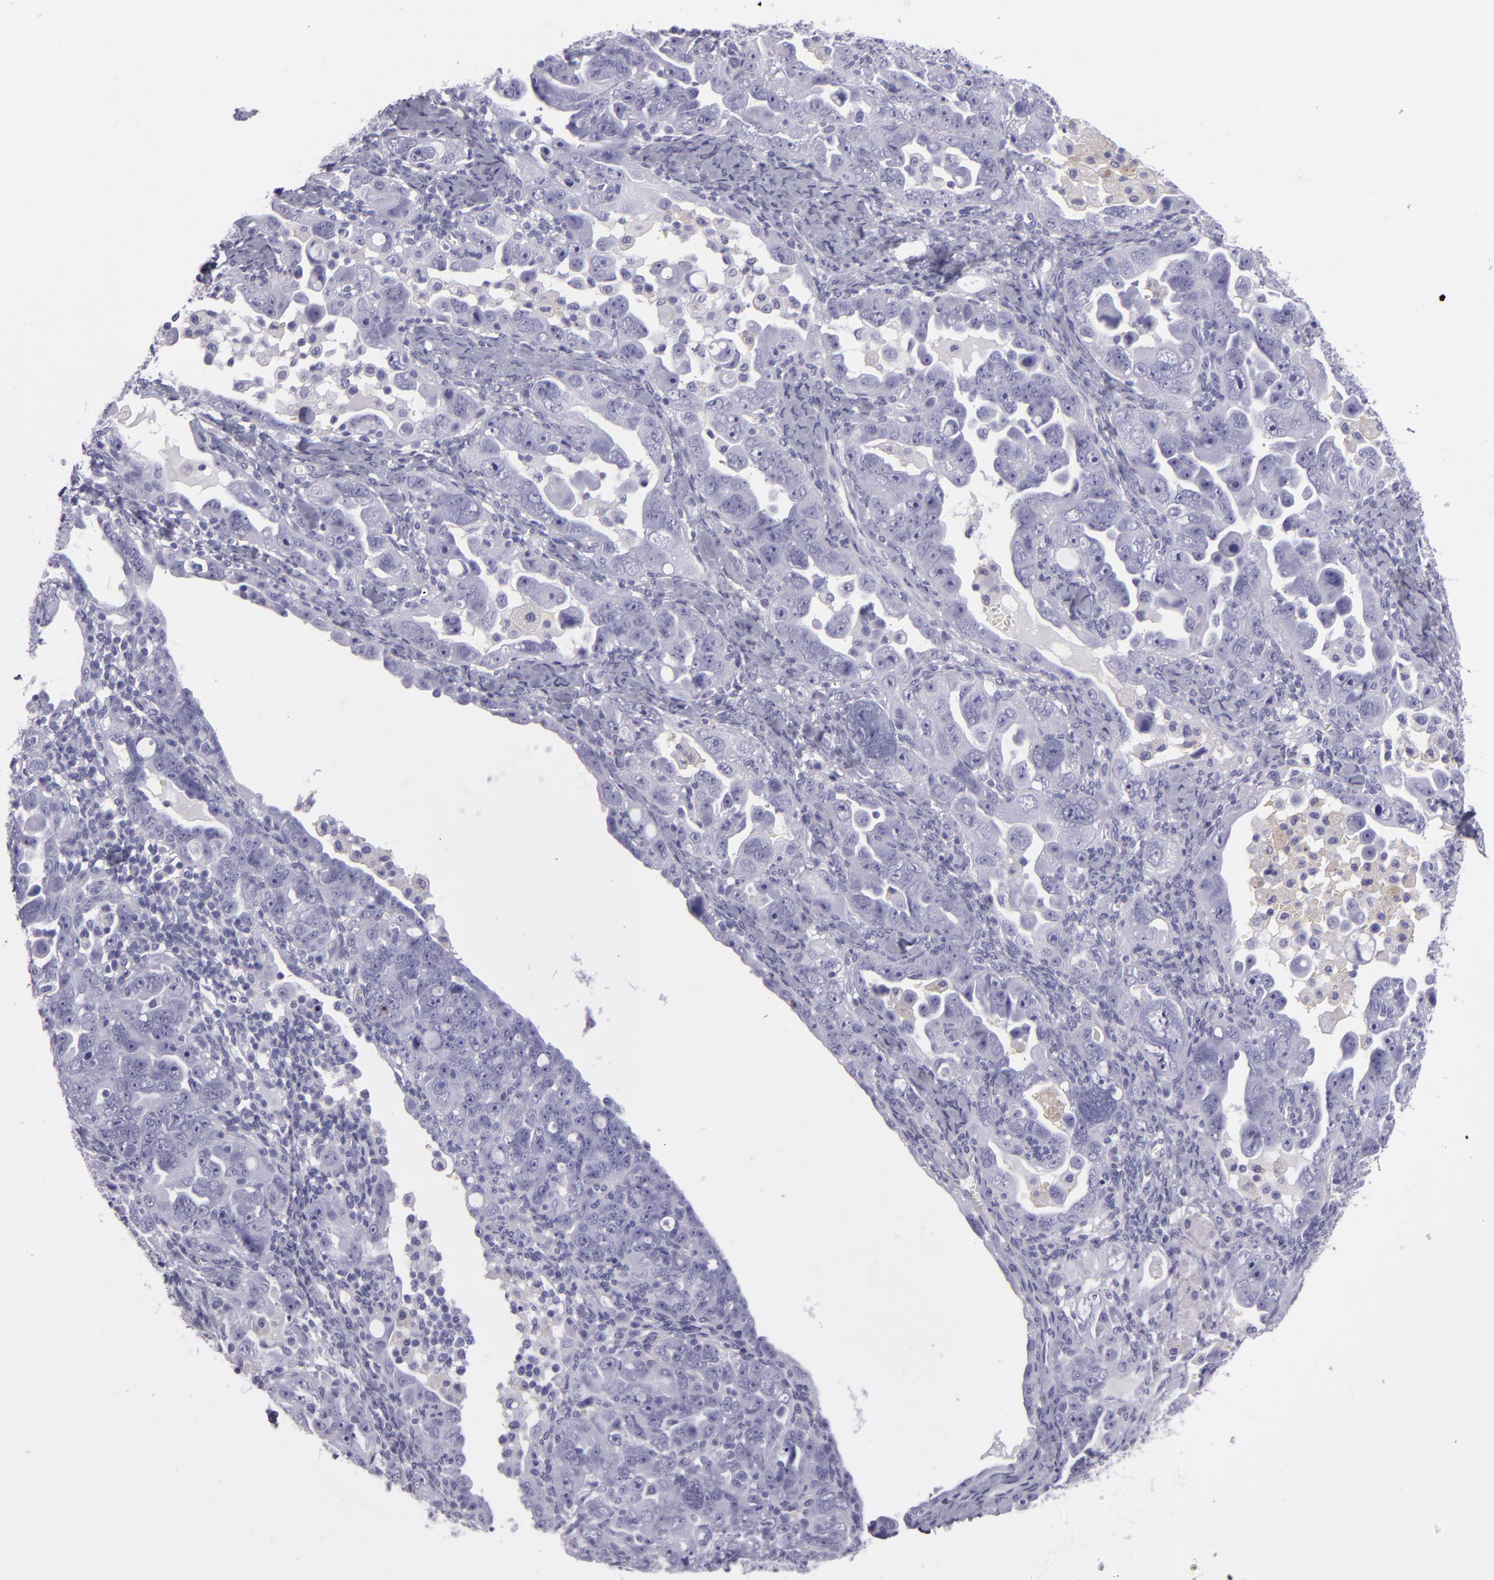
{"staining": {"intensity": "negative", "quantity": "none", "location": "none"}, "tissue": "ovarian cancer", "cell_type": "Tumor cells", "image_type": "cancer", "snomed": [{"axis": "morphology", "description": "Cystadenocarcinoma, serous, NOS"}, {"axis": "topography", "description": "Ovary"}], "caption": "Tumor cells show no significant protein expression in ovarian cancer (serous cystadenocarcinoma). (Stains: DAB (3,3'-diaminobenzidine) IHC with hematoxylin counter stain, Microscopy: brightfield microscopy at high magnification).", "gene": "CR2", "patient": {"sex": "female", "age": 66}}